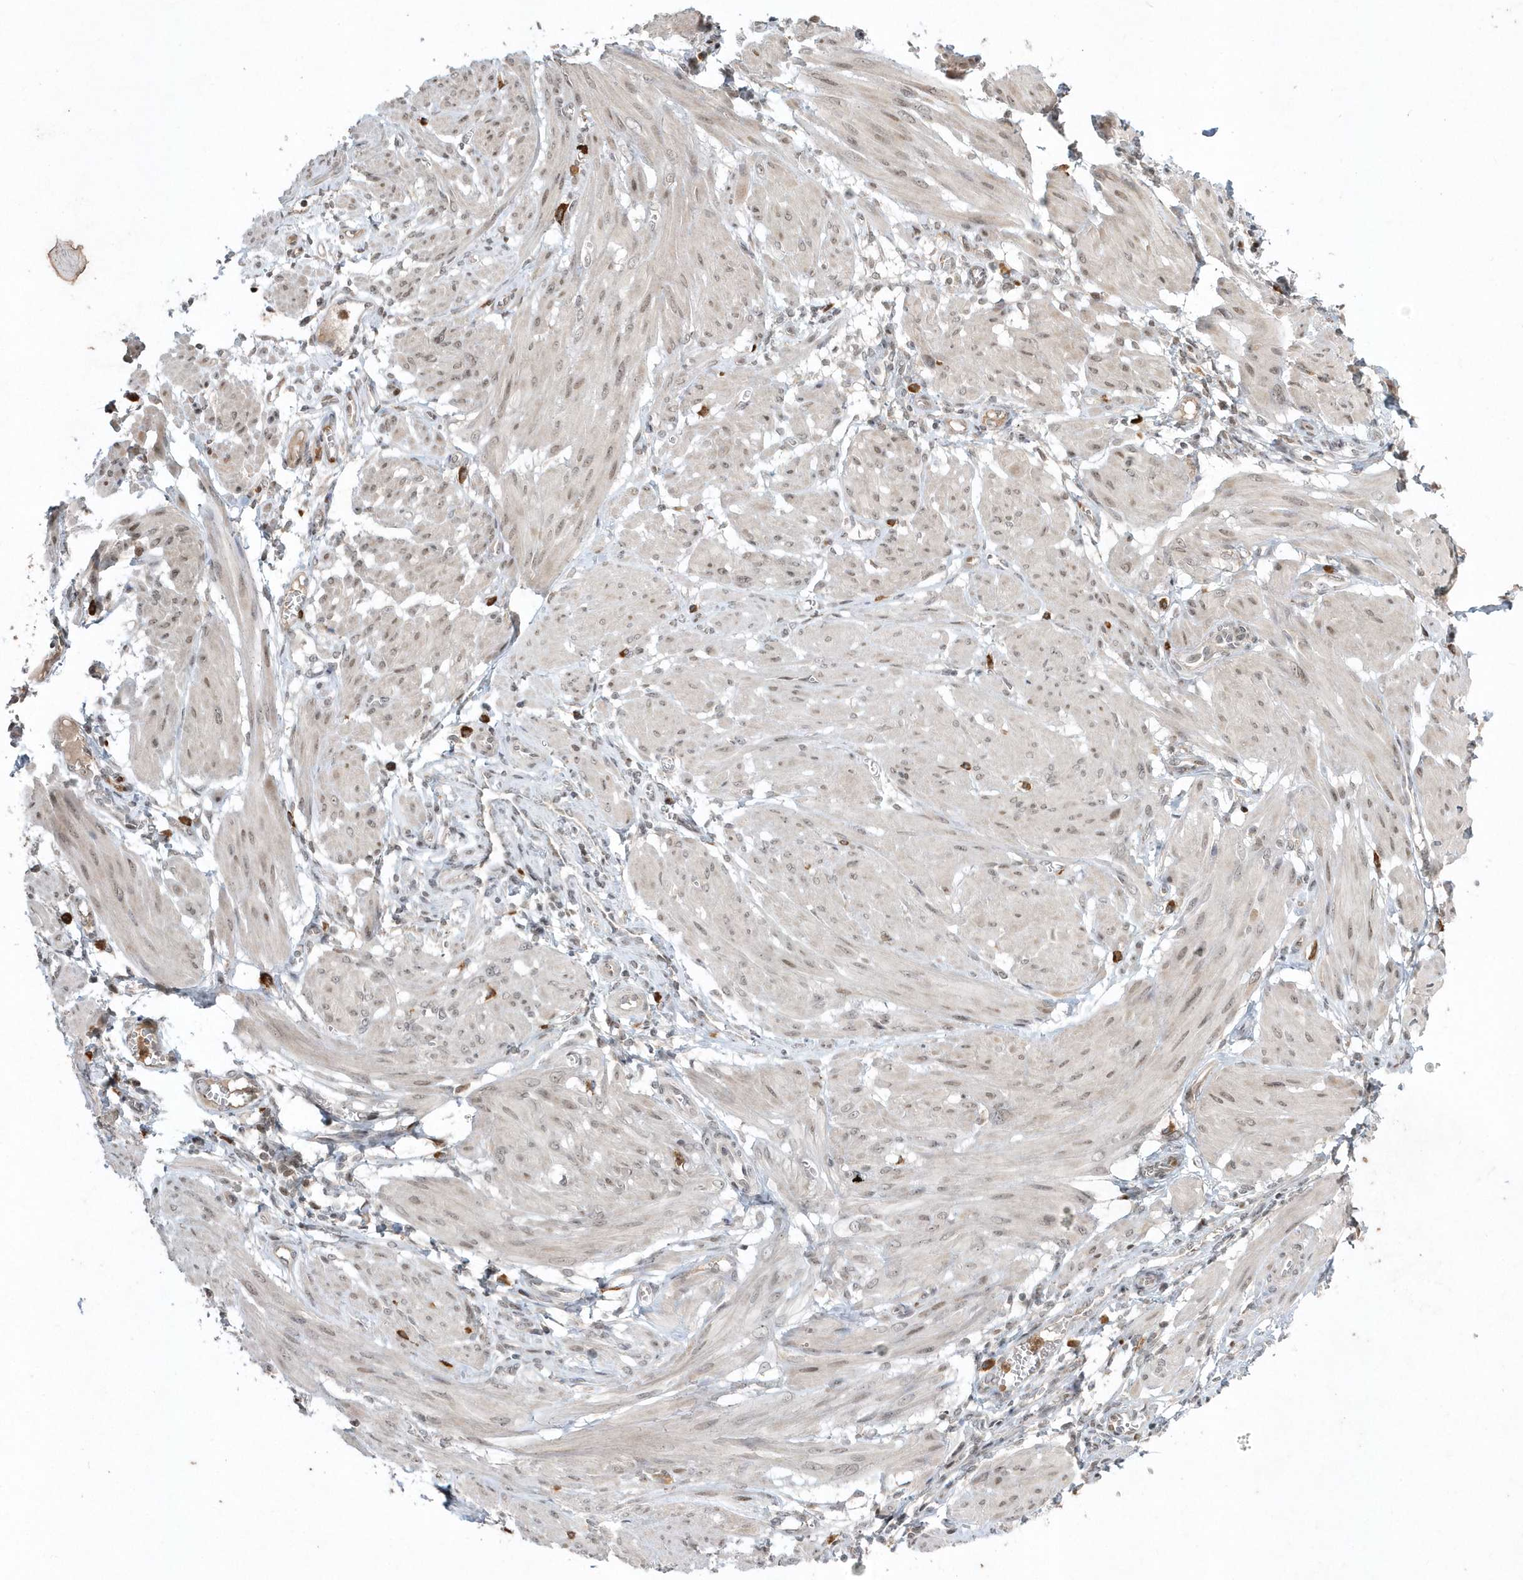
{"staining": {"intensity": "weak", "quantity": ">75%", "location": "cytoplasmic/membranous,nuclear"}, "tissue": "smooth muscle", "cell_type": "Smooth muscle cells", "image_type": "normal", "snomed": [{"axis": "morphology", "description": "Normal tissue, NOS"}, {"axis": "topography", "description": "Smooth muscle"}], "caption": "Immunohistochemical staining of unremarkable human smooth muscle exhibits low levels of weak cytoplasmic/membranous,nuclear positivity in approximately >75% of smooth muscle cells.", "gene": "EIF2B1", "patient": {"sex": "female", "age": 39}}